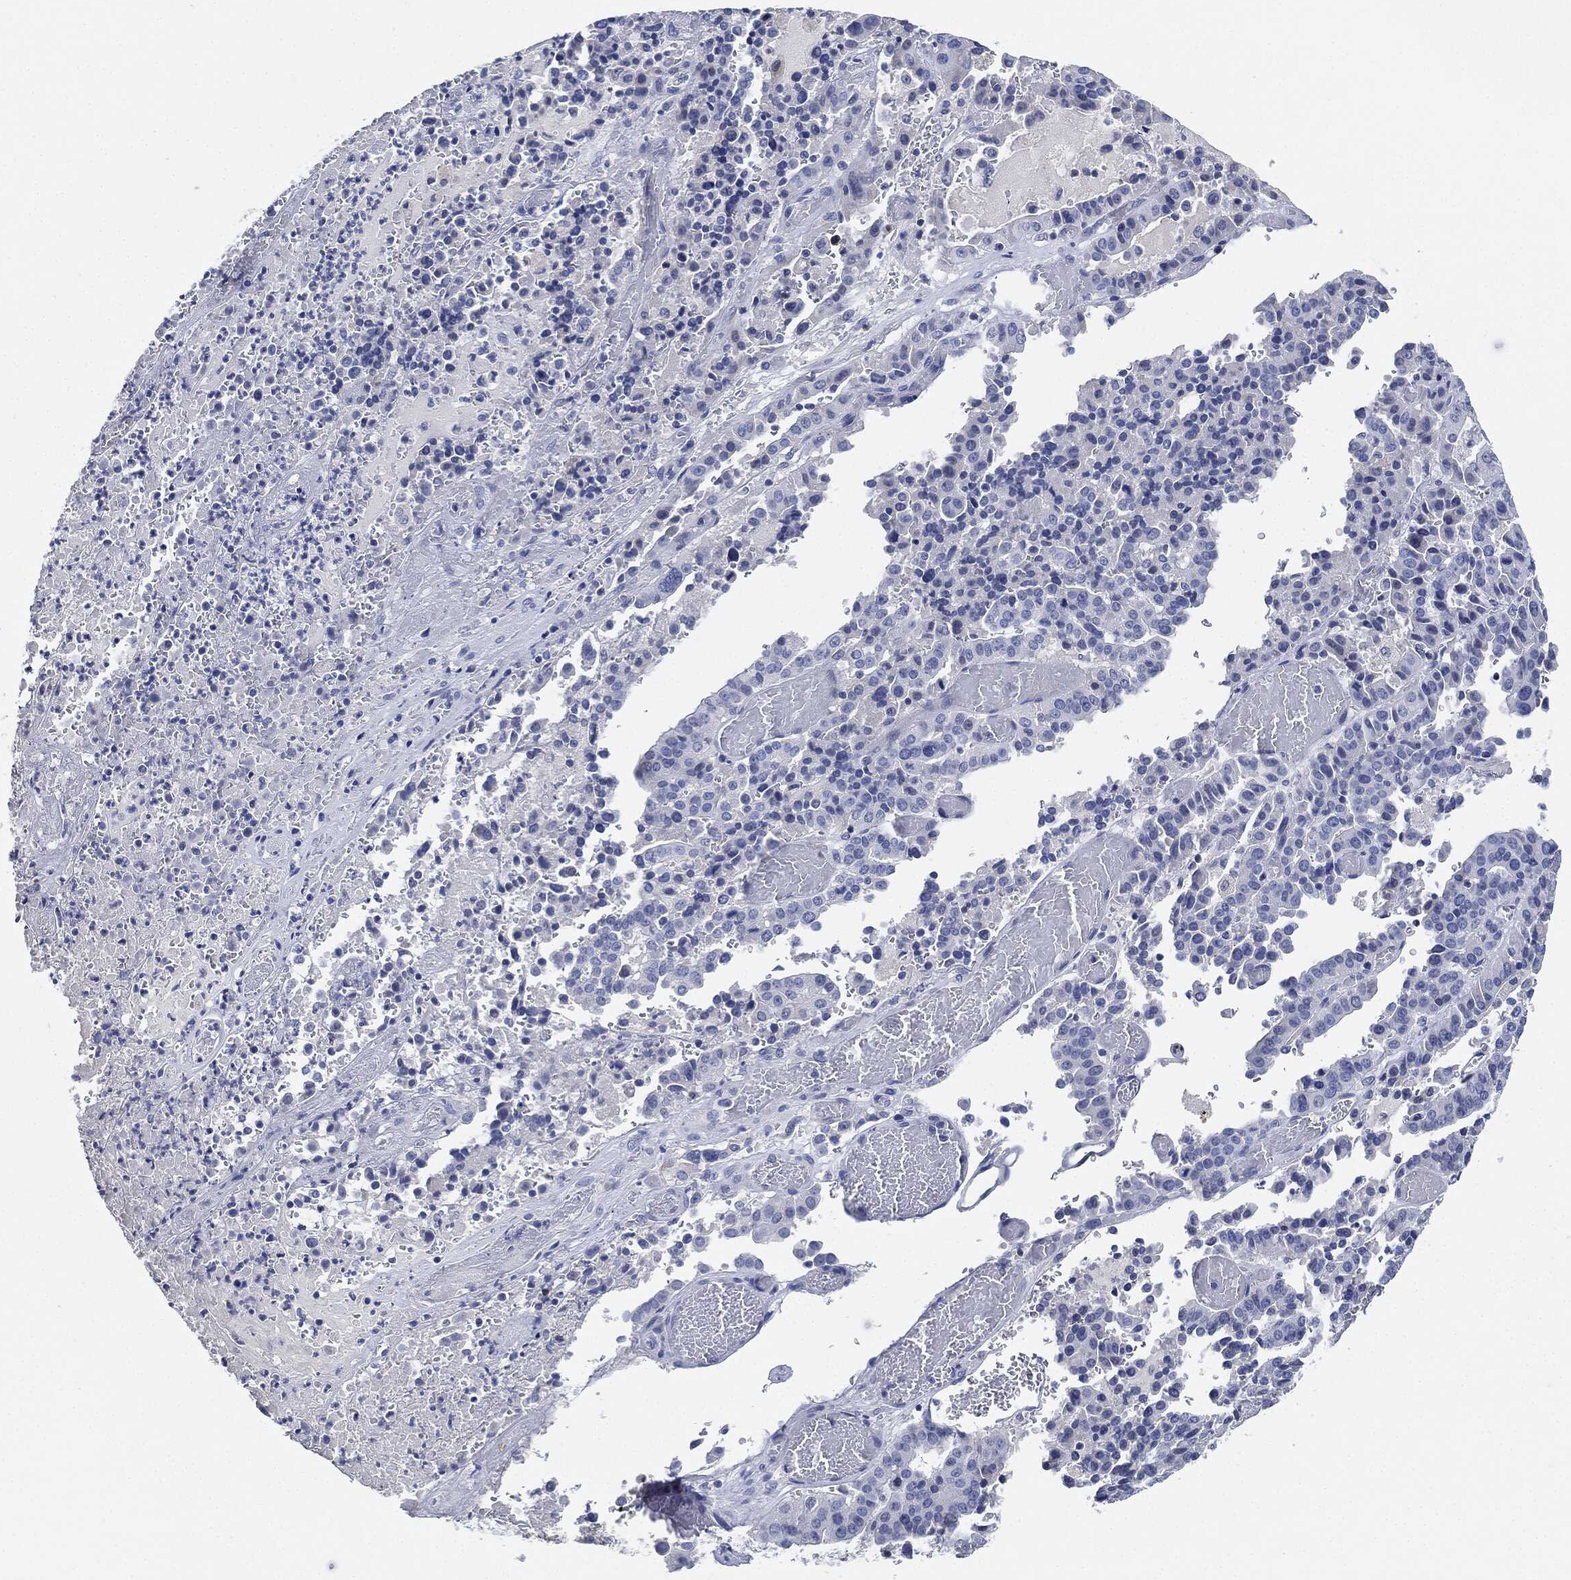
{"staining": {"intensity": "negative", "quantity": "none", "location": "none"}, "tissue": "stomach cancer", "cell_type": "Tumor cells", "image_type": "cancer", "snomed": [{"axis": "morphology", "description": "Adenocarcinoma, NOS"}, {"axis": "topography", "description": "Stomach"}], "caption": "Human stomach cancer (adenocarcinoma) stained for a protein using immunohistochemistry (IHC) displays no positivity in tumor cells.", "gene": "NTRK1", "patient": {"sex": "male", "age": 48}}